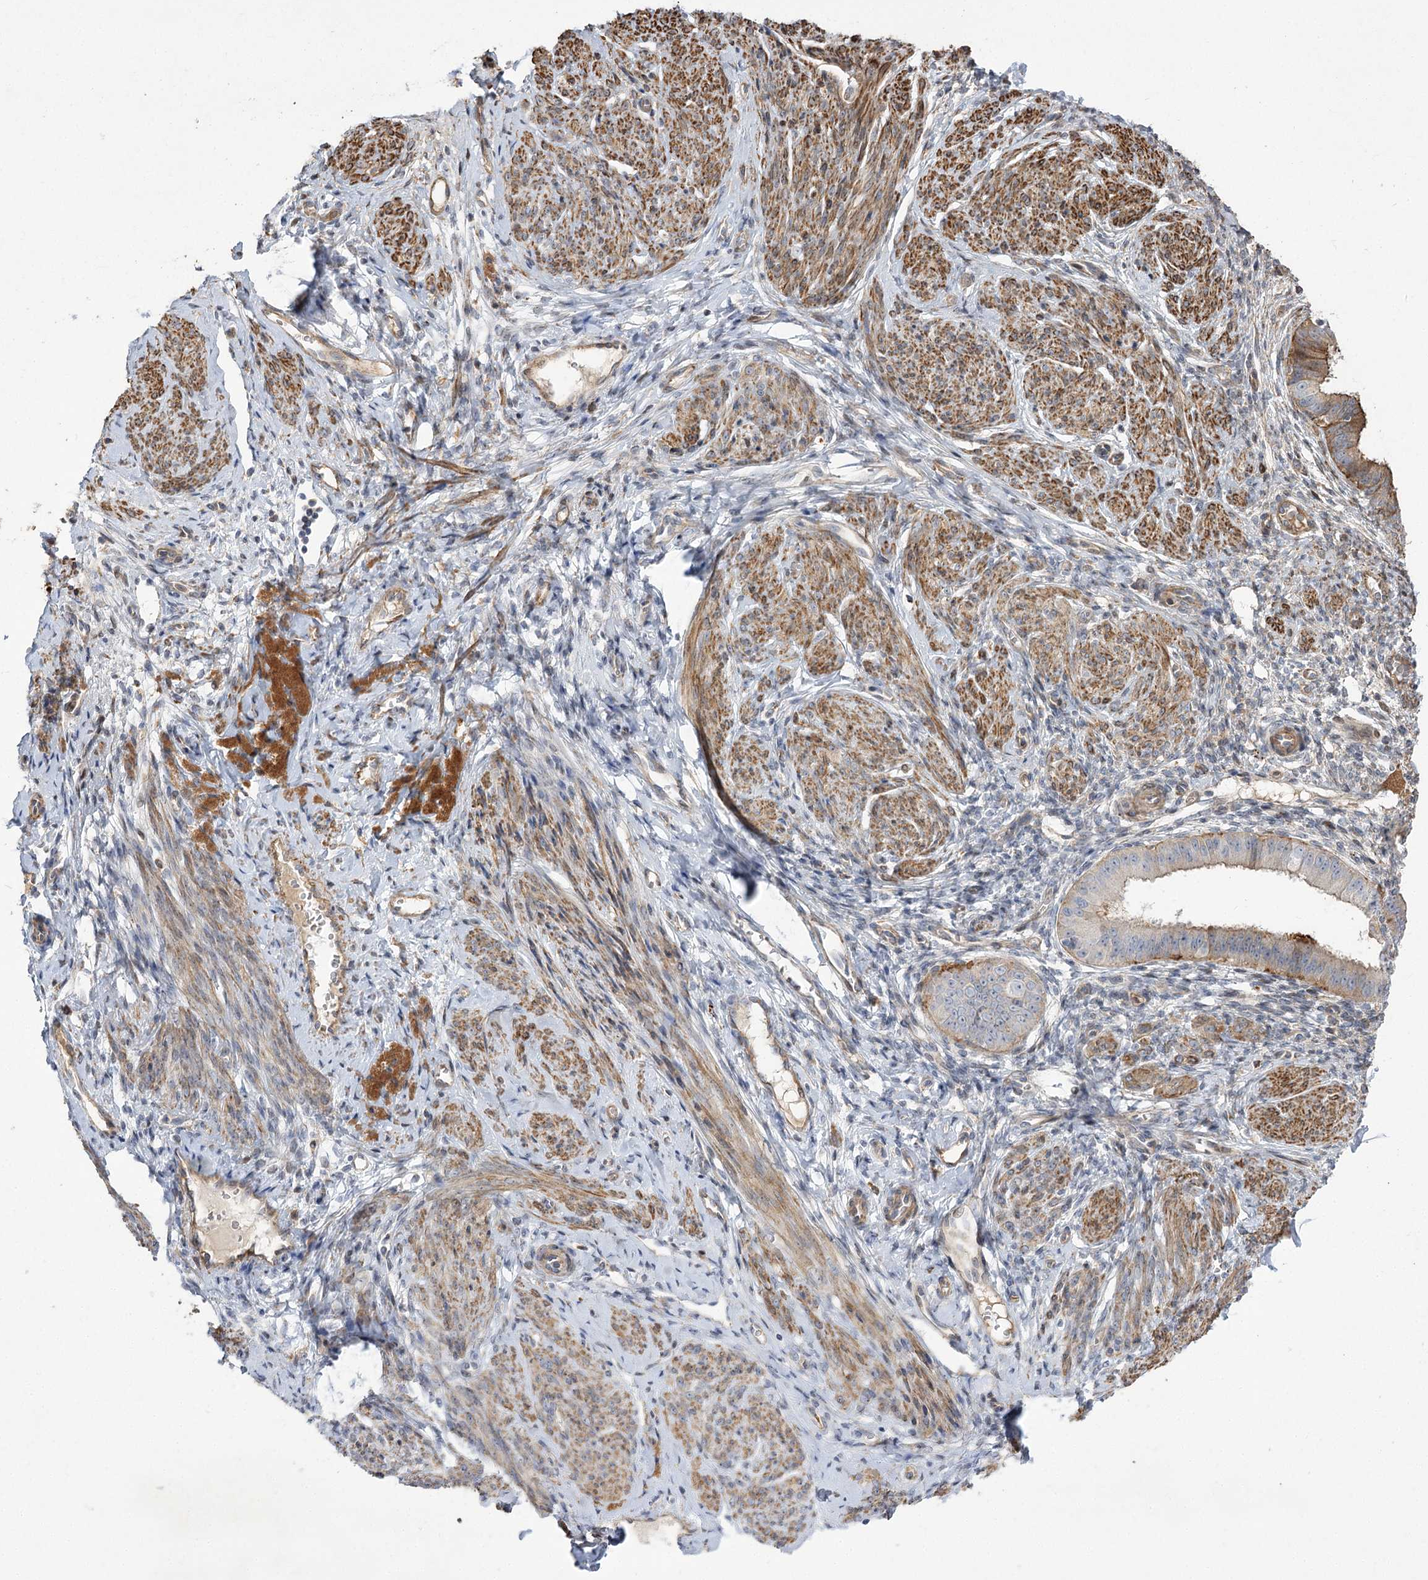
{"staining": {"intensity": "weak", "quantity": "<25%", "location": "cytoplasmic/membranous"}, "tissue": "endometrium", "cell_type": "Cells in endometrial stroma", "image_type": "normal", "snomed": [{"axis": "morphology", "description": "Normal tissue, NOS"}, {"axis": "topography", "description": "Uterus"}, {"axis": "topography", "description": "Endometrium"}], "caption": "Immunohistochemical staining of normal endometrium reveals no significant positivity in cells in endometrial stroma.", "gene": "RNF24", "patient": {"sex": "female", "age": 48}}